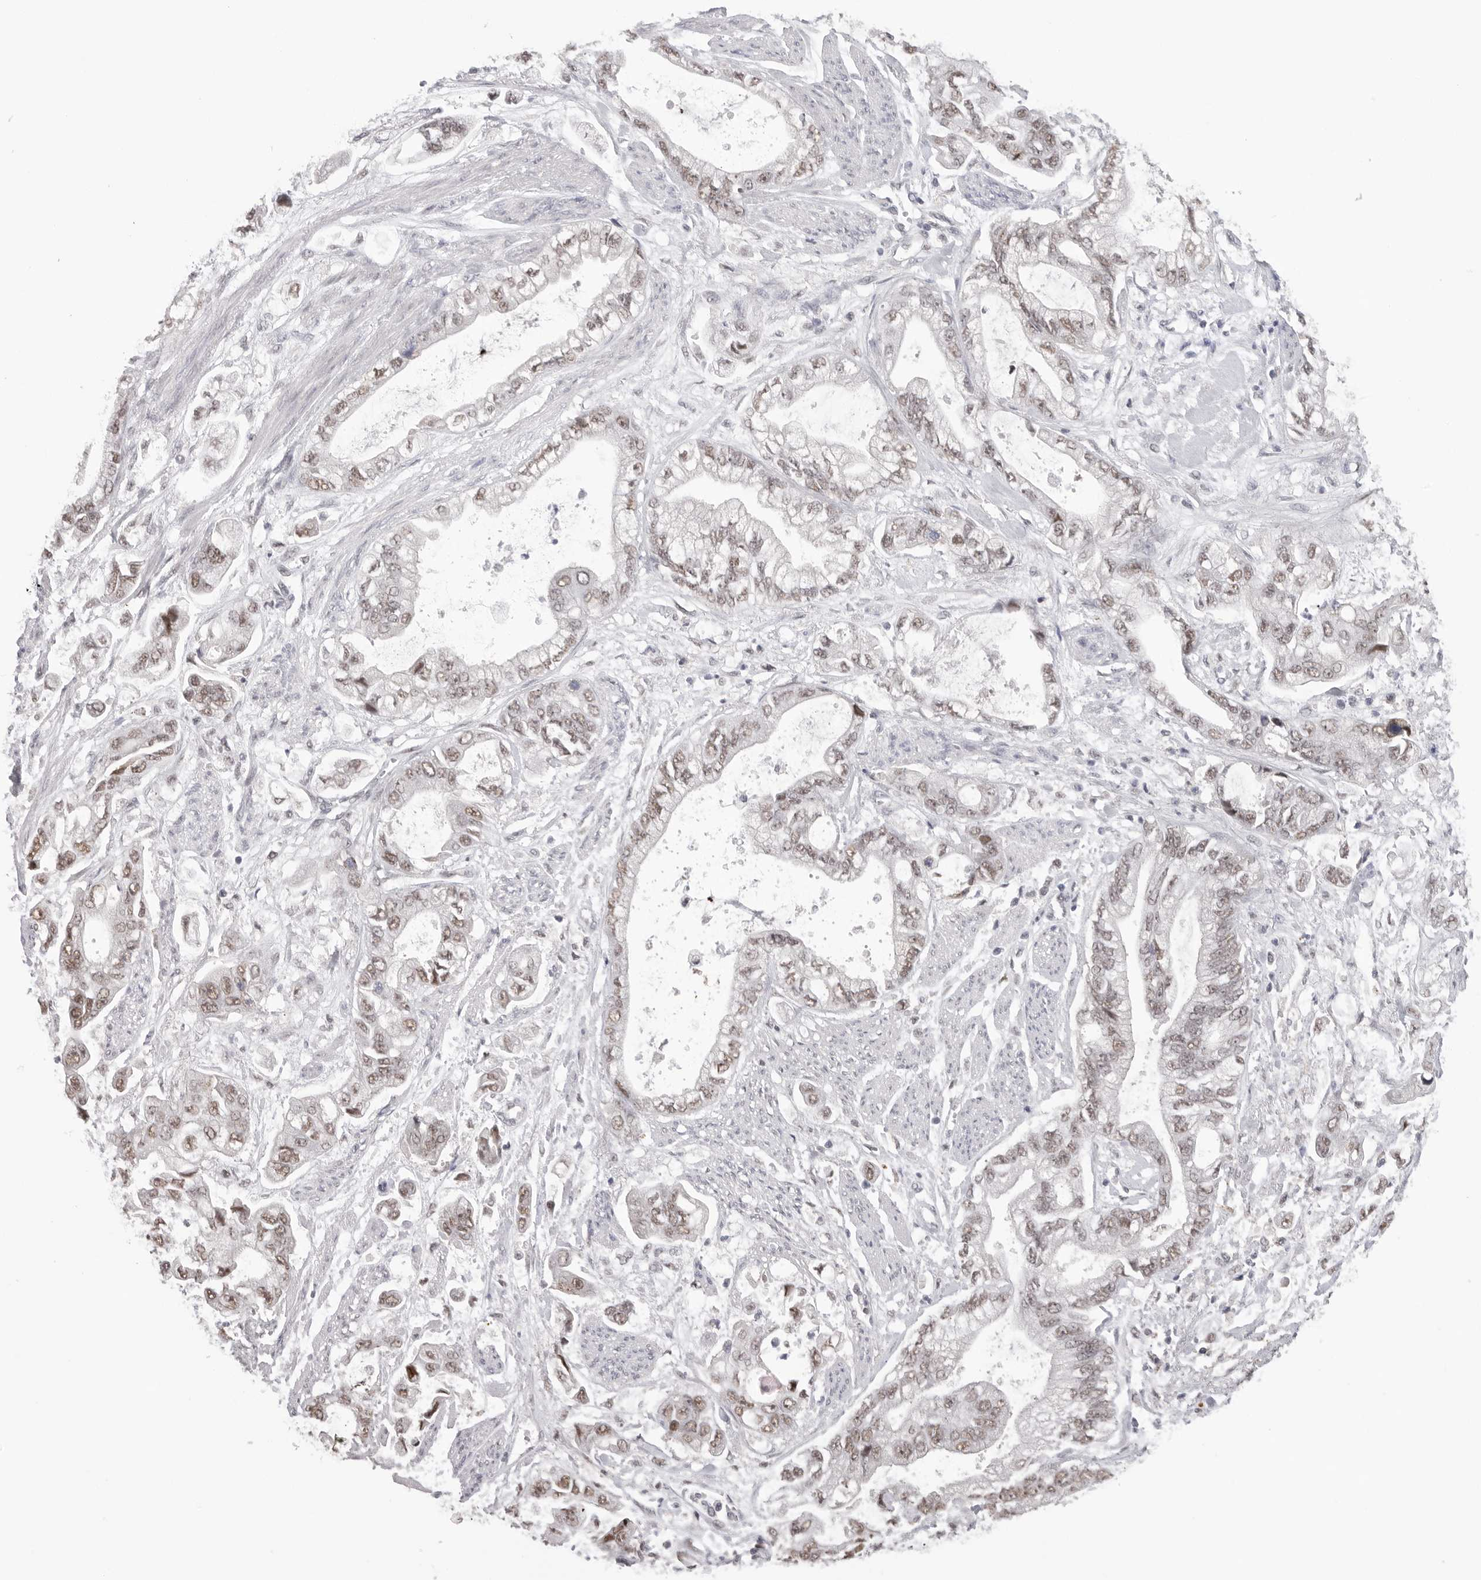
{"staining": {"intensity": "weak", "quantity": ">75%", "location": "nuclear"}, "tissue": "stomach cancer", "cell_type": "Tumor cells", "image_type": "cancer", "snomed": [{"axis": "morphology", "description": "Normal tissue, NOS"}, {"axis": "morphology", "description": "Adenocarcinoma, NOS"}, {"axis": "topography", "description": "Stomach"}], "caption": "This is a photomicrograph of IHC staining of adenocarcinoma (stomach), which shows weak positivity in the nuclear of tumor cells.", "gene": "BCLAF3", "patient": {"sex": "male", "age": 62}}